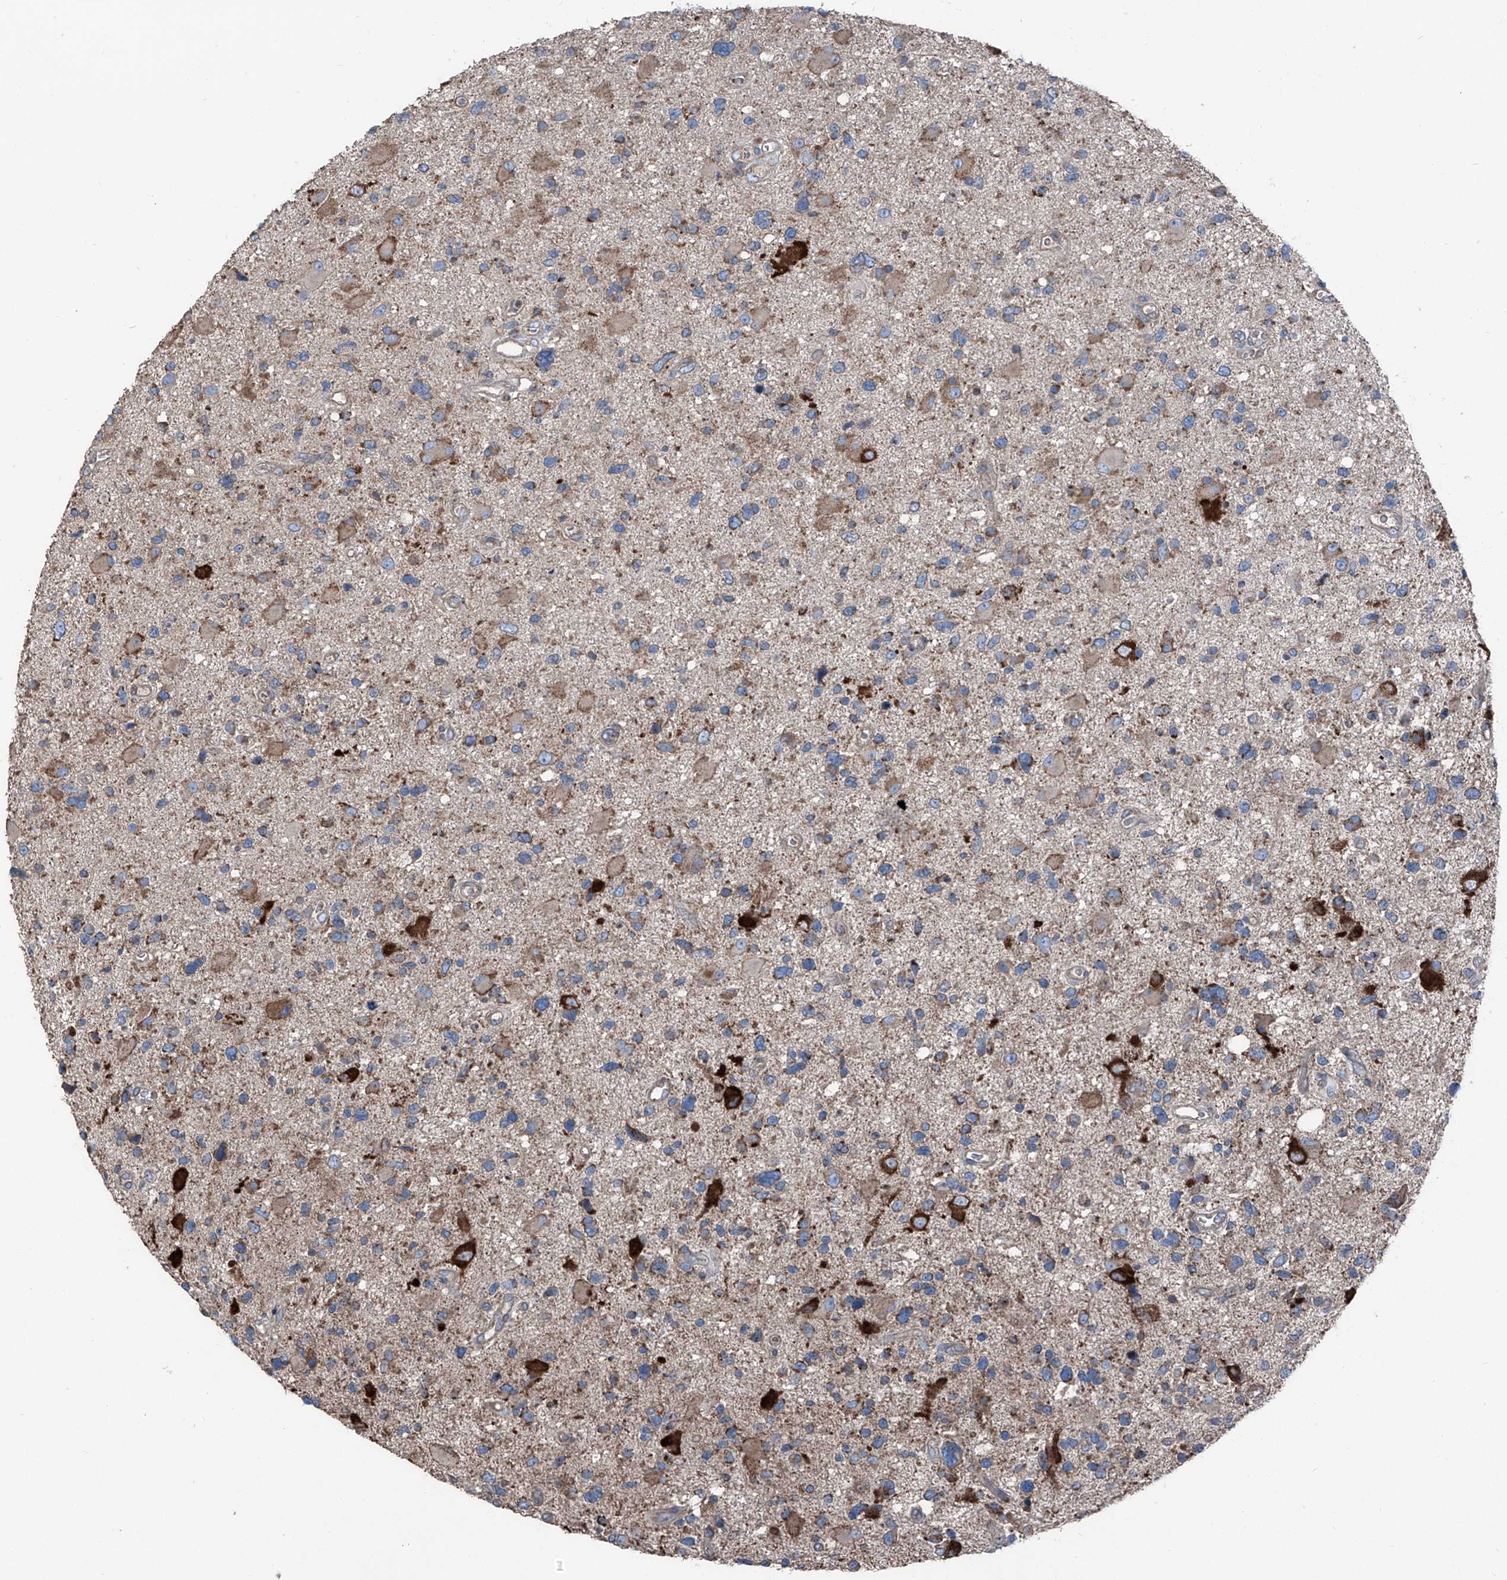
{"staining": {"intensity": "moderate", "quantity": "<25%", "location": "cytoplasmic/membranous"}, "tissue": "glioma", "cell_type": "Tumor cells", "image_type": "cancer", "snomed": [{"axis": "morphology", "description": "Glioma, malignant, High grade"}, {"axis": "topography", "description": "Brain"}], "caption": "Protein staining reveals moderate cytoplasmic/membranous positivity in about <25% of tumor cells in malignant high-grade glioma.", "gene": "GPAT3", "patient": {"sex": "male", "age": 33}}